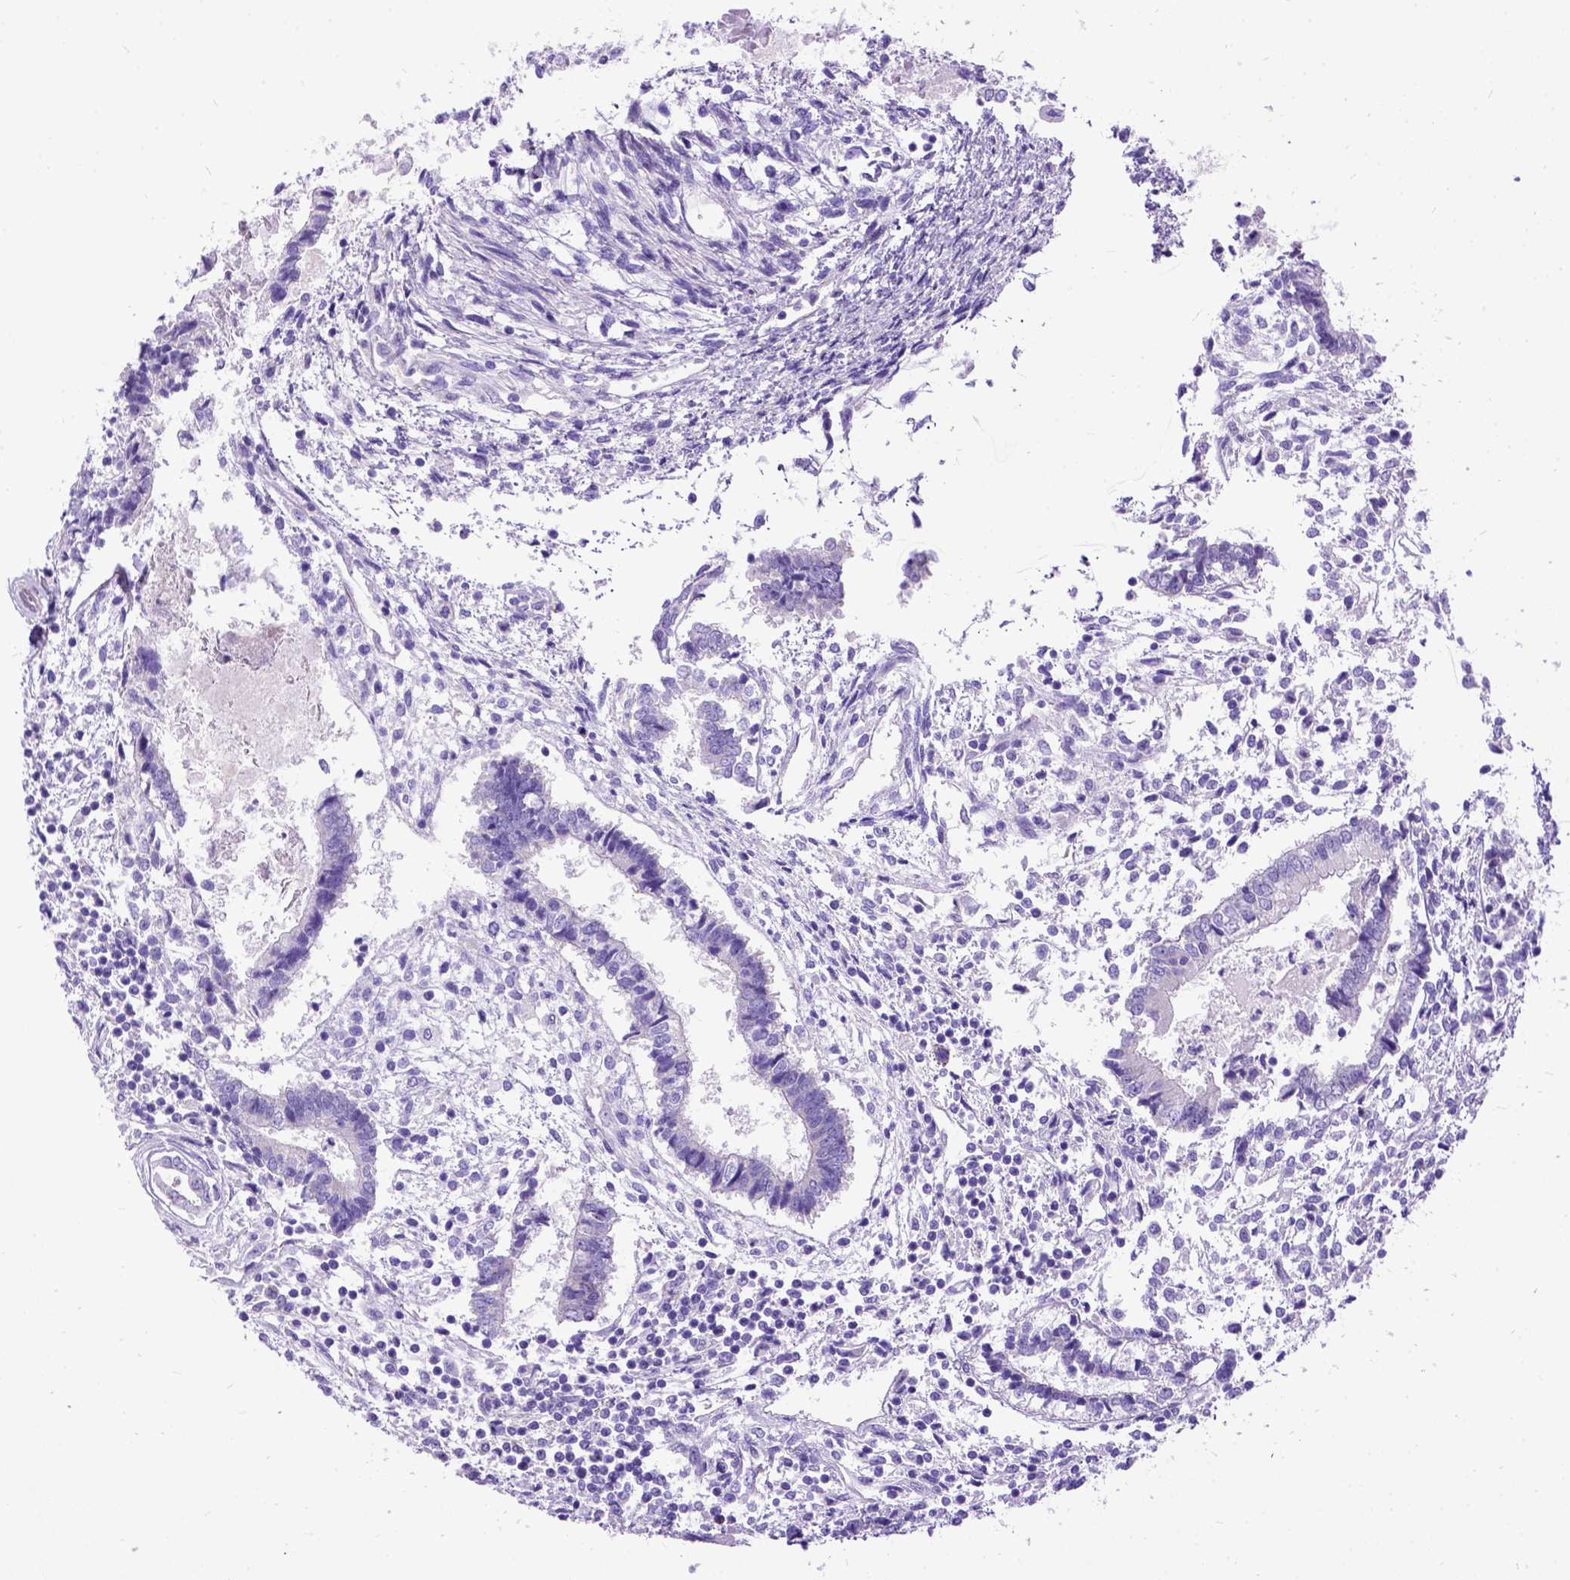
{"staining": {"intensity": "negative", "quantity": "none", "location": "none"}, "tissue": "testis cancer", "cell_type": "Tumor cells", "image_type": "cancer", "snomed": [{"axis": "morphology", "description": "Carcinoma, Embryonal, NOS"}, {"axis": "topography", "description": "Testis"}], "caption": "This is an IHC micrograph of human testis cancer (embryonal carcinoma). There is no positivity in tumor cells.", "gene": "CFAP54", "patient": {"sex": "male", "age": 37}}